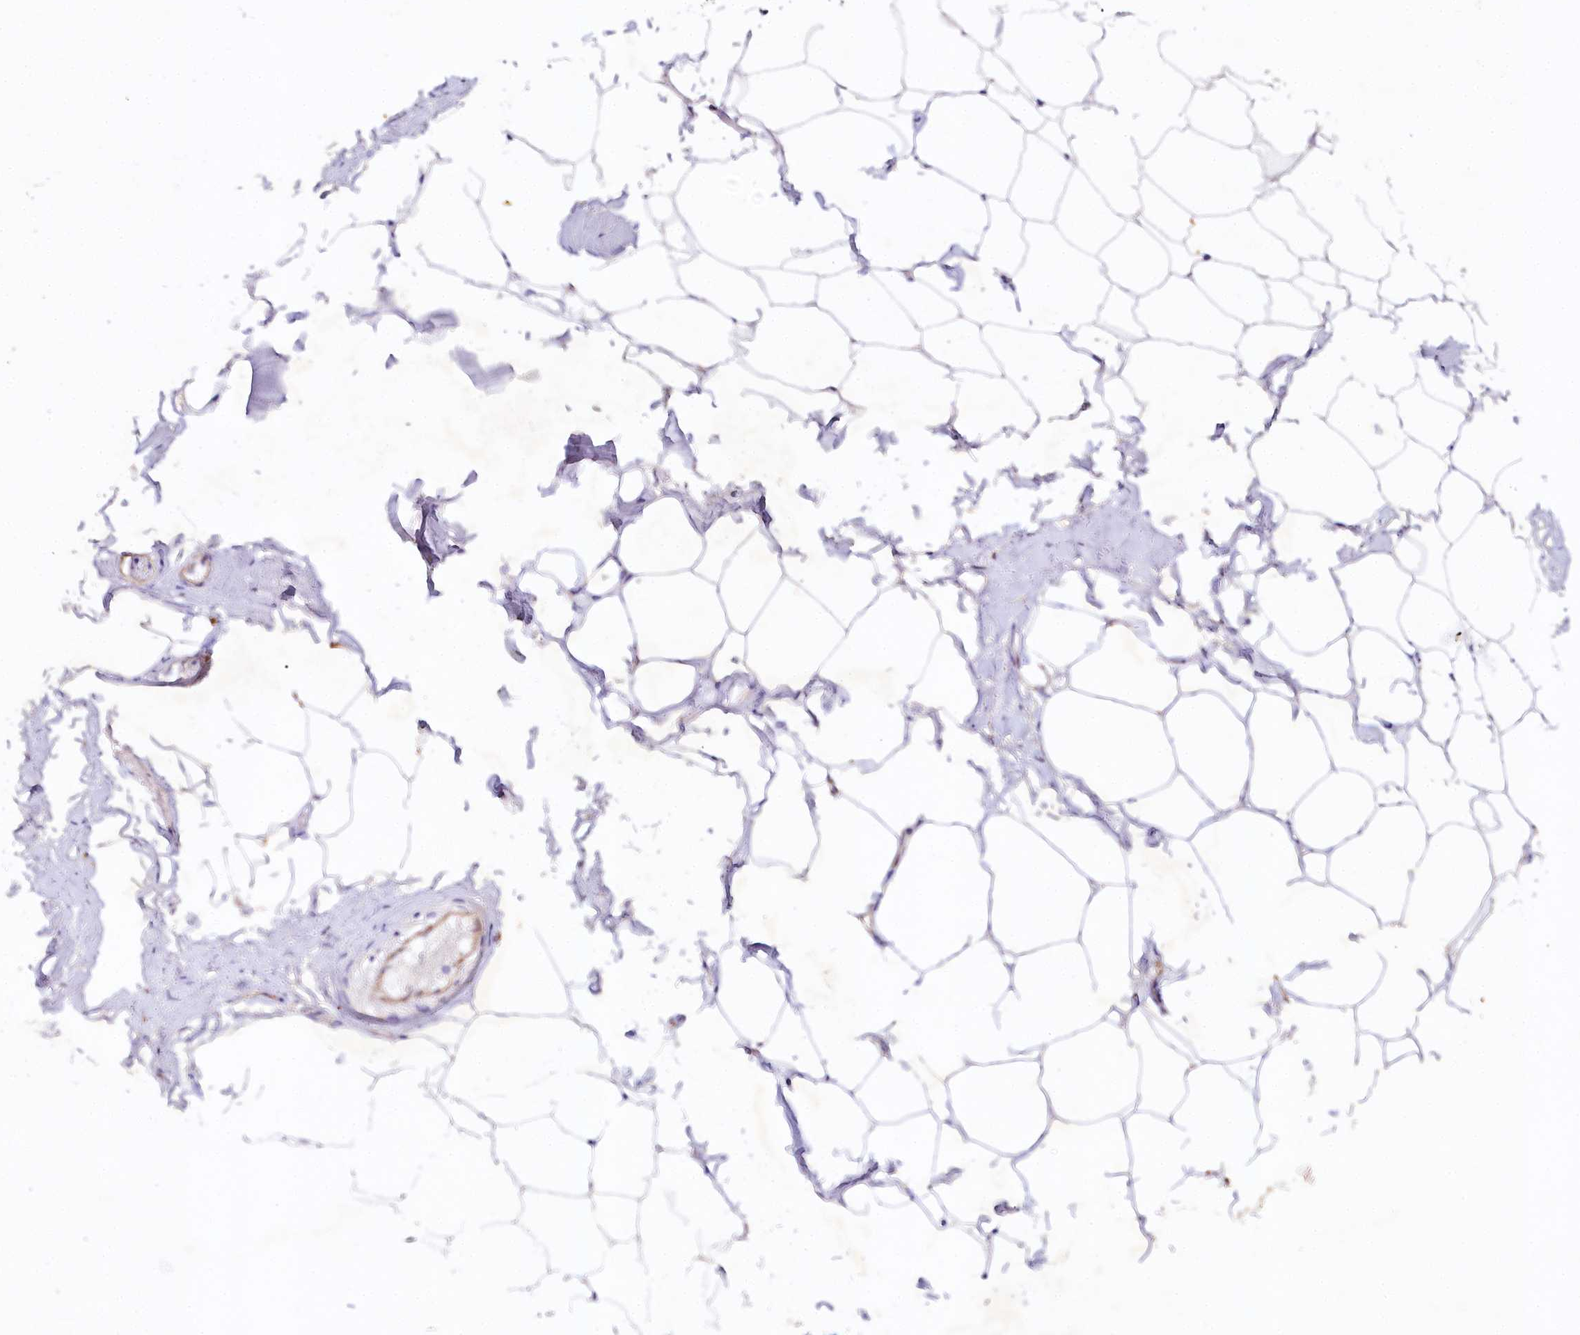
{"staining": {"intensity": "negative", "quantity": "none", "location": "none"}, "tissue": "adipose tissue", "cell_type": "Adipocytes", "image_type": "normal", "snomed": [{"axis": "morphology", "description": "Normal tissue, NOS"}, {"axis": "morphology", "description": "Adenocarcinoma, Low grade"}, {"axis": "topography", "description": "Prostate"}, {"axis": "topography", "description": "Peripheral nerve tissue"}], "caption": "Adipose tissue stained for a protein using immunohistochemistry (IHC) displays no positivity adipocytes.", "gene": "ALDH3B1", "patient": {"sex": "male", "age": 63}}